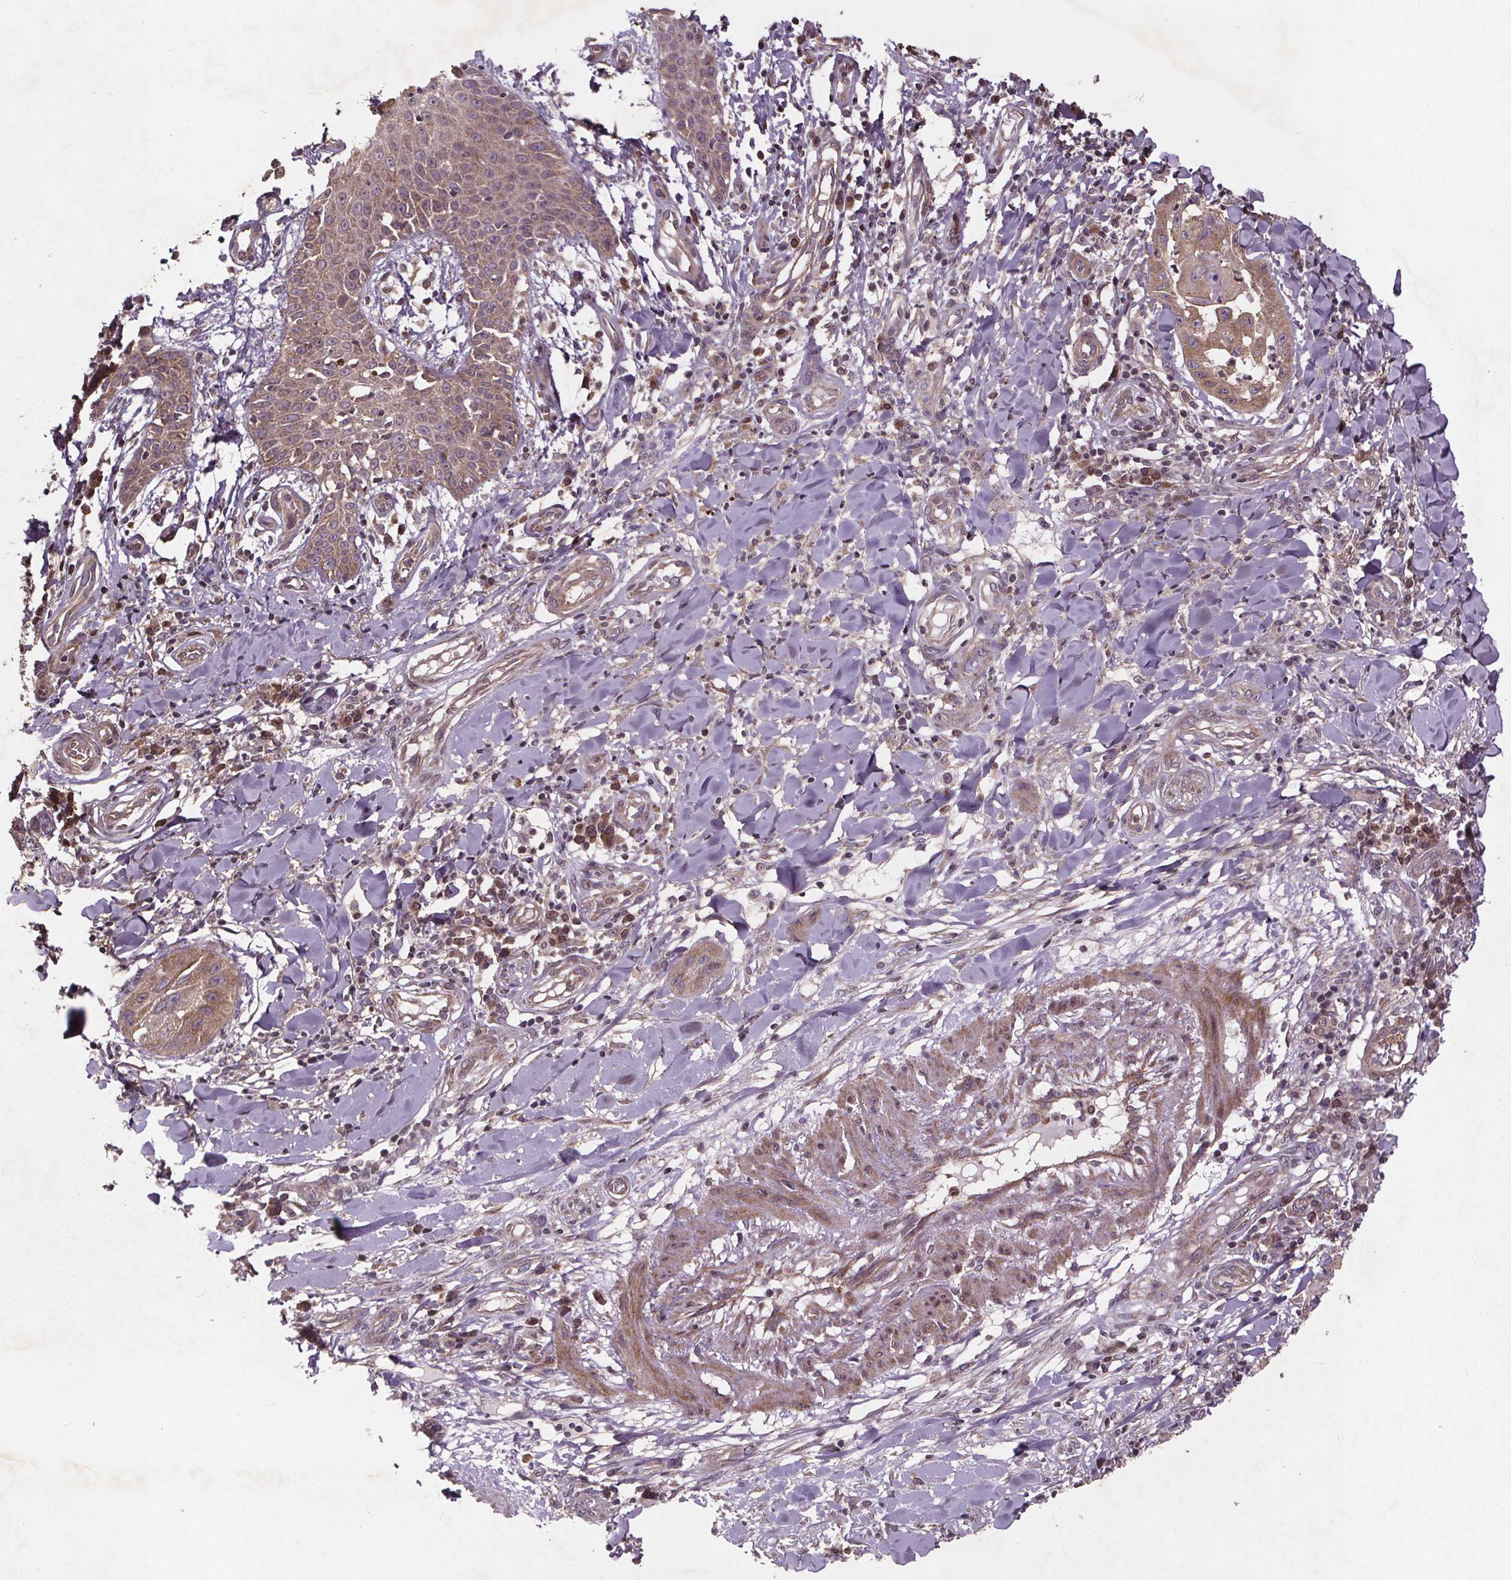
{"staining": {"intensity": "weak", "quantity": ">75%", "location": "cytoplasmic/membranous"}, "tissue": "skin cancer", "cell_type": "Tumor cells", "image_type": "cancer", "snomed": [{"axis": "morphology", "description": "Squamous cell carcinoma, NOS"}, {"axis": "topography", "description": "Skin"}], "caption": "Protein staining exhibits weak cytoplasmic/membranous expression in about >75% of tumor cells in skin cancer.", "gene": "STRN3", "patient": {"sex": "male", "age": 70}}